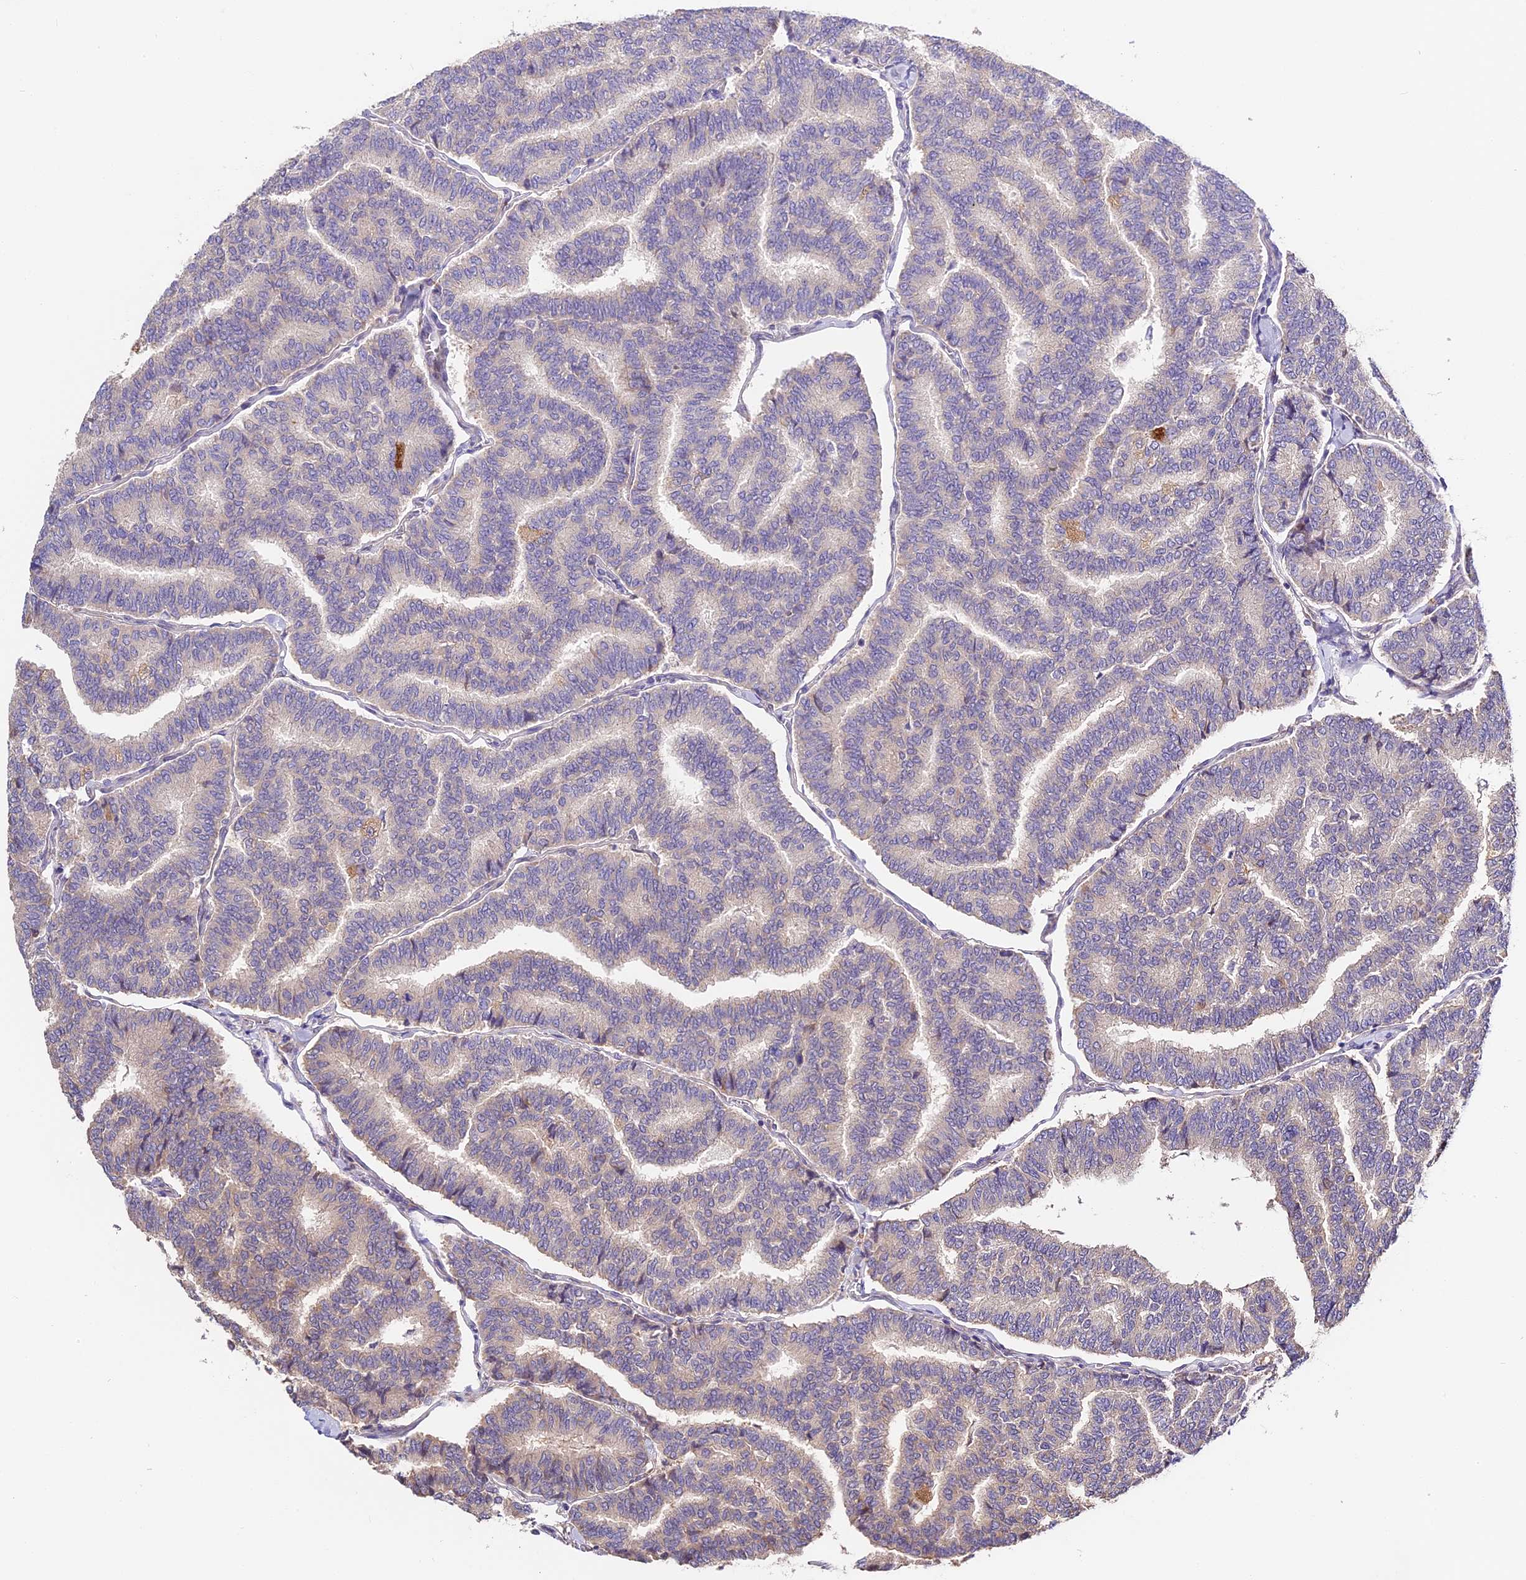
{"staining": {"intensity": "weak", "quantity": "<25%", "location": "cytoplasmic/membranous"}, "tissue": "thyroid cancer", "cell_type": "Tumor cells", "image_type": "cancer", "snomed": [{"axis": "morphology", "description": "Papillary adenocarcinoma, NOS"}, {"axis": "topography", "description": "Thyroid gland"}], "caption": "A high-resolution image shows immunohistochemistry (IHC) staining of thyroid papillary adenocarcinoma, which exhibits no significant staining in tumor cells.", "gene": "BSCL2", "patient": {"sex": "female", "age": 35}}